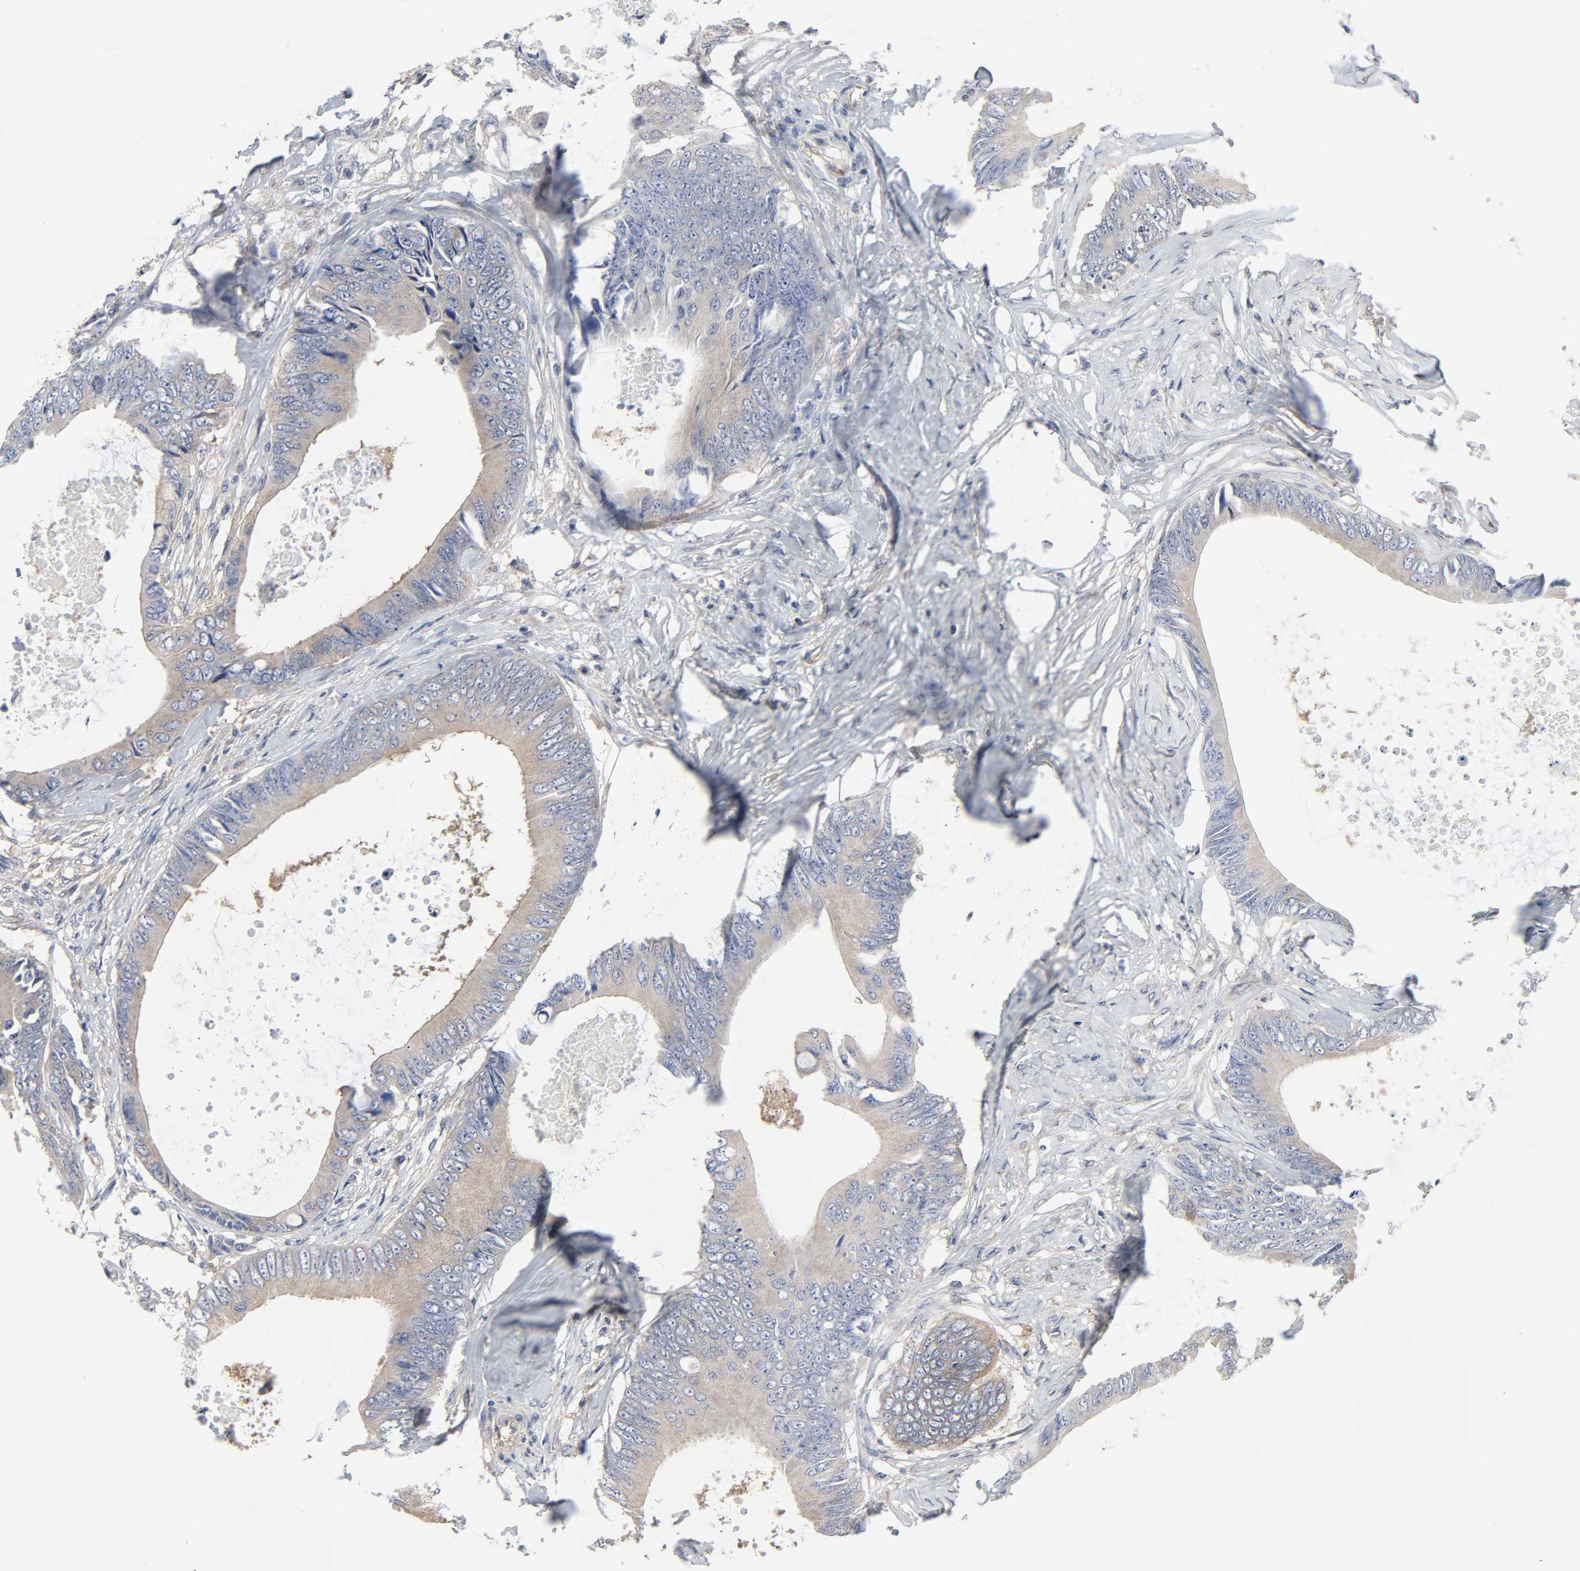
{"staining": {"intensity": "moderate", "quantity": ">75%", "location": "cytoplasmic/membranous"}, "tissue": "colorectal cancer", "cell_type": "Tumor cells", "image_type": "cancer", "snomed": [{"axis": "morphology", "description": "Normal tissue, NOS"}, {"axis": "morphology", "description": "Adenocarcinoma, NOS"}, {"axis": "topography", "description": "Rectum"}, {"axis": "topography", "description": "Peripheral nerve tissue"}], "caption": "An image of adenocarcinoma (colorectal) stained for a protein demonstrates moderate cytoplasmic/membranous brown staining in tumor cells.", "gene": "DYNLT3", "patient": {"sex": "female", "age": 77}}